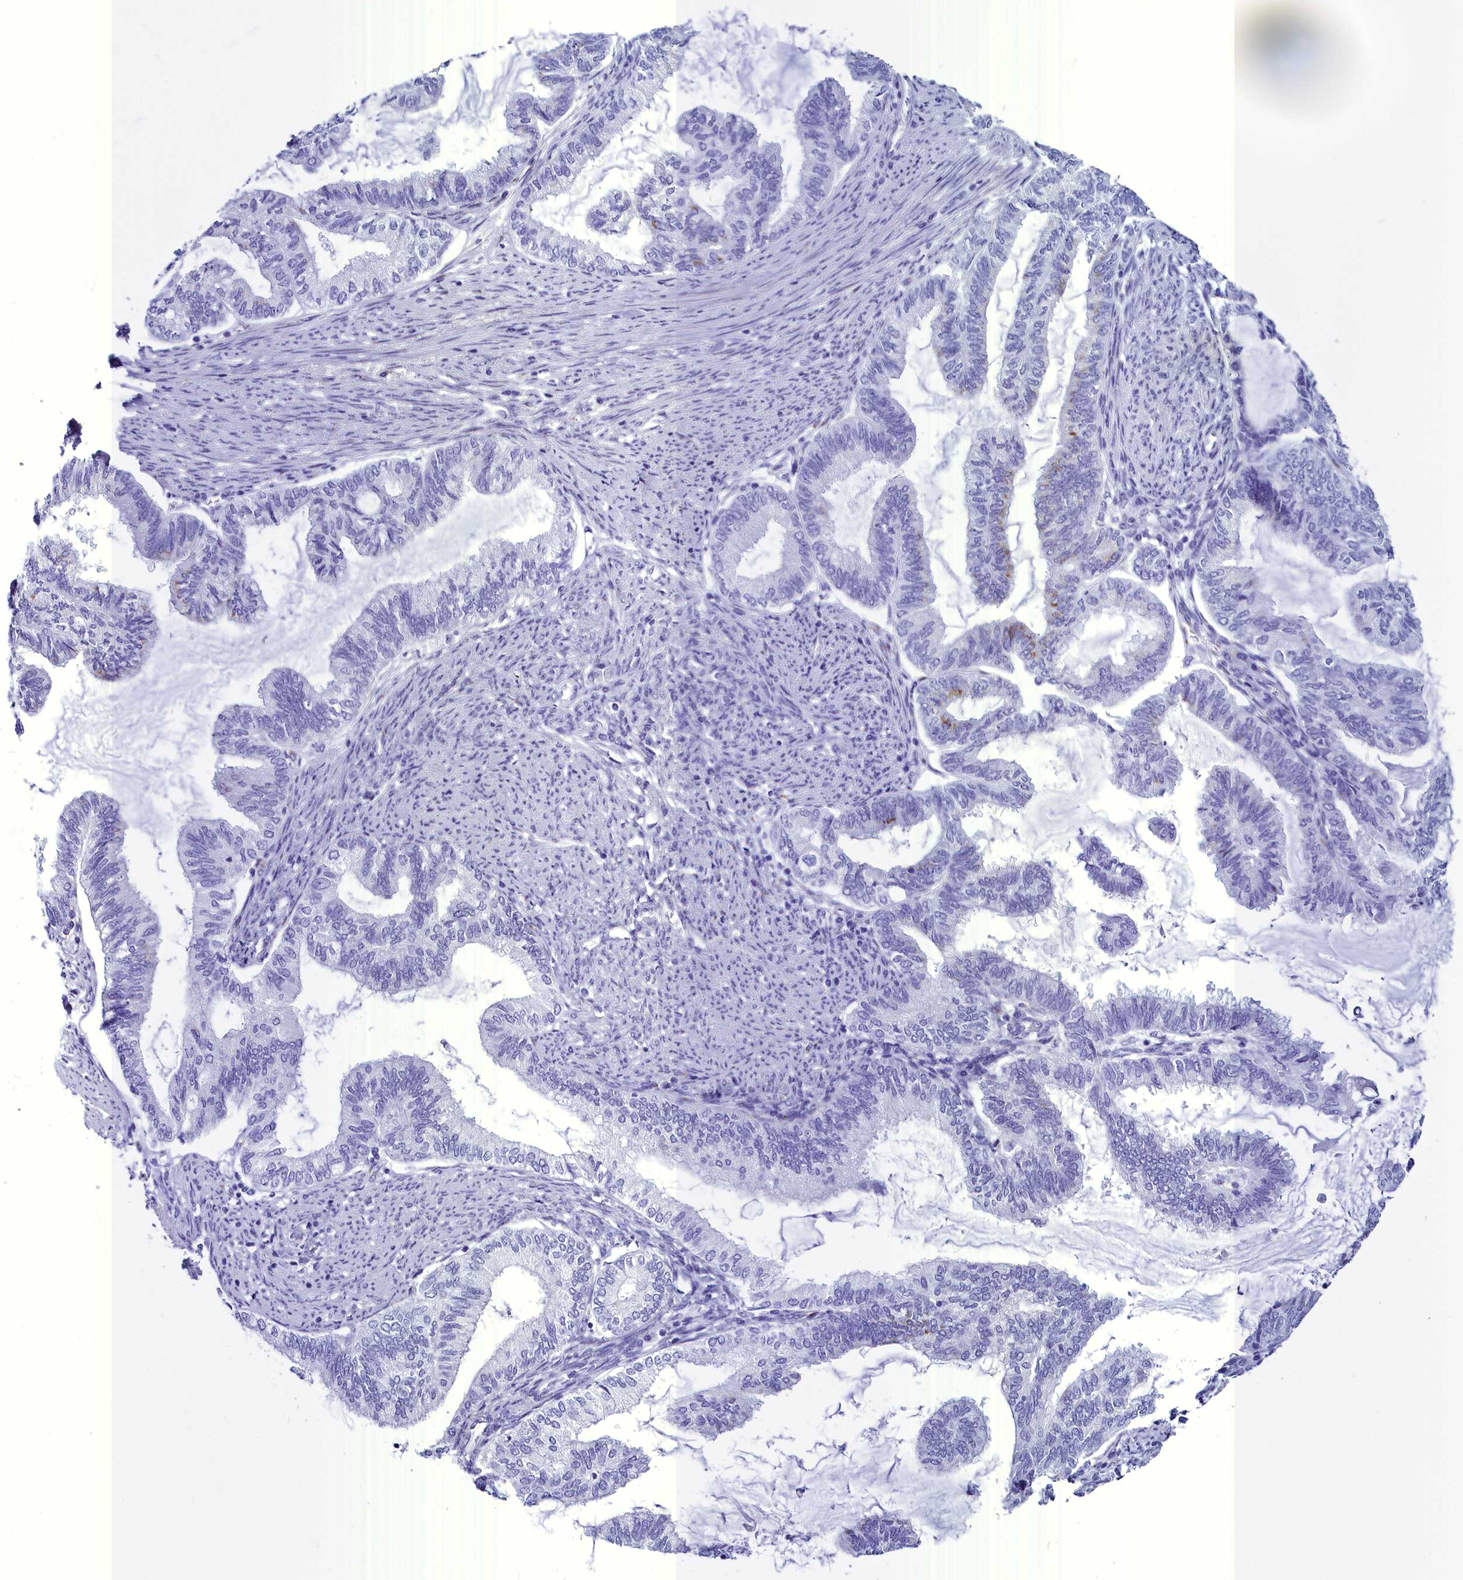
{"staining": {"intensity": "weak", "quantity": "<25%", "location": "cytoplasmic/membranous"}, "tissue": "endometrial cancer", "cell_type": "Tumor cells", "image_type": "cancer", "snomed": [{"axis": "morphology", "description": "Adenocarcinoma, NOS"}, {"axis": "topography", "description": "Endometrium"}], "caption": "Tumor cells are negative for brown protein staining in endometrial adenocarcinoma.", "gene": "AP3B2", "patient": {"sex": "female", "age": 86}}